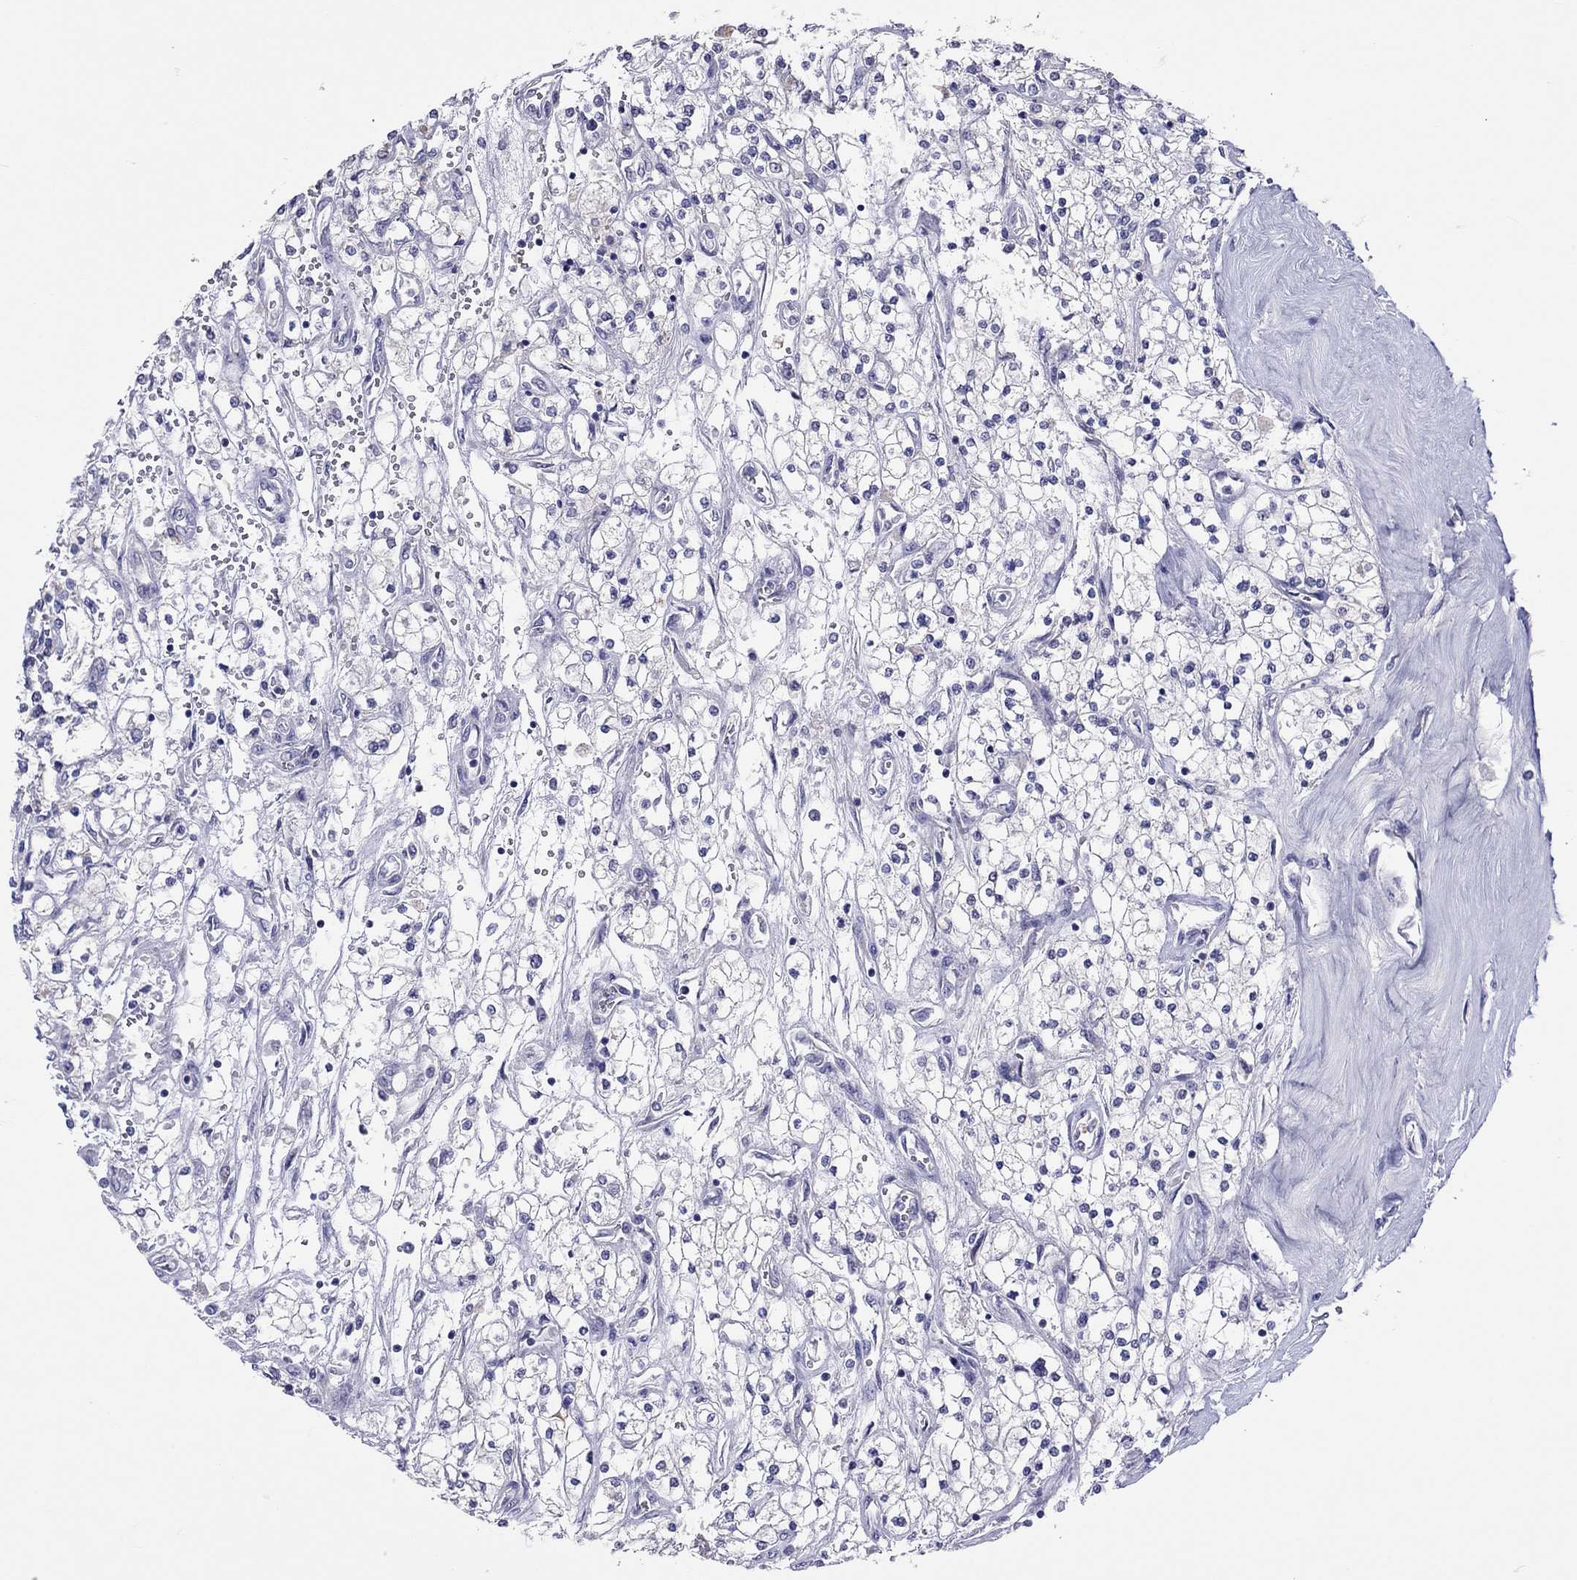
{"staining": {"intensity": "negative", "quantity": "none", "location": "none"}, "tissue": "renal cancer", "cell_type": "Tumor cells", "image_type": "cancer", "snomed": [{"axis": "morphology", "description": "Adenocarcinoma, NOS"}, {"axis": "topography", "description": "Kidney"}], "caption": "A high-resolution histopathology image shows IHC staining of renal cancer, which displays no significant expression in tumor cells. (DAB (3,3'-diaminobenzidine) immunohistochemistry (IHC), high magnification).", "gene": "COL9A1", "patient": {"sex": "male", "age": 80}}